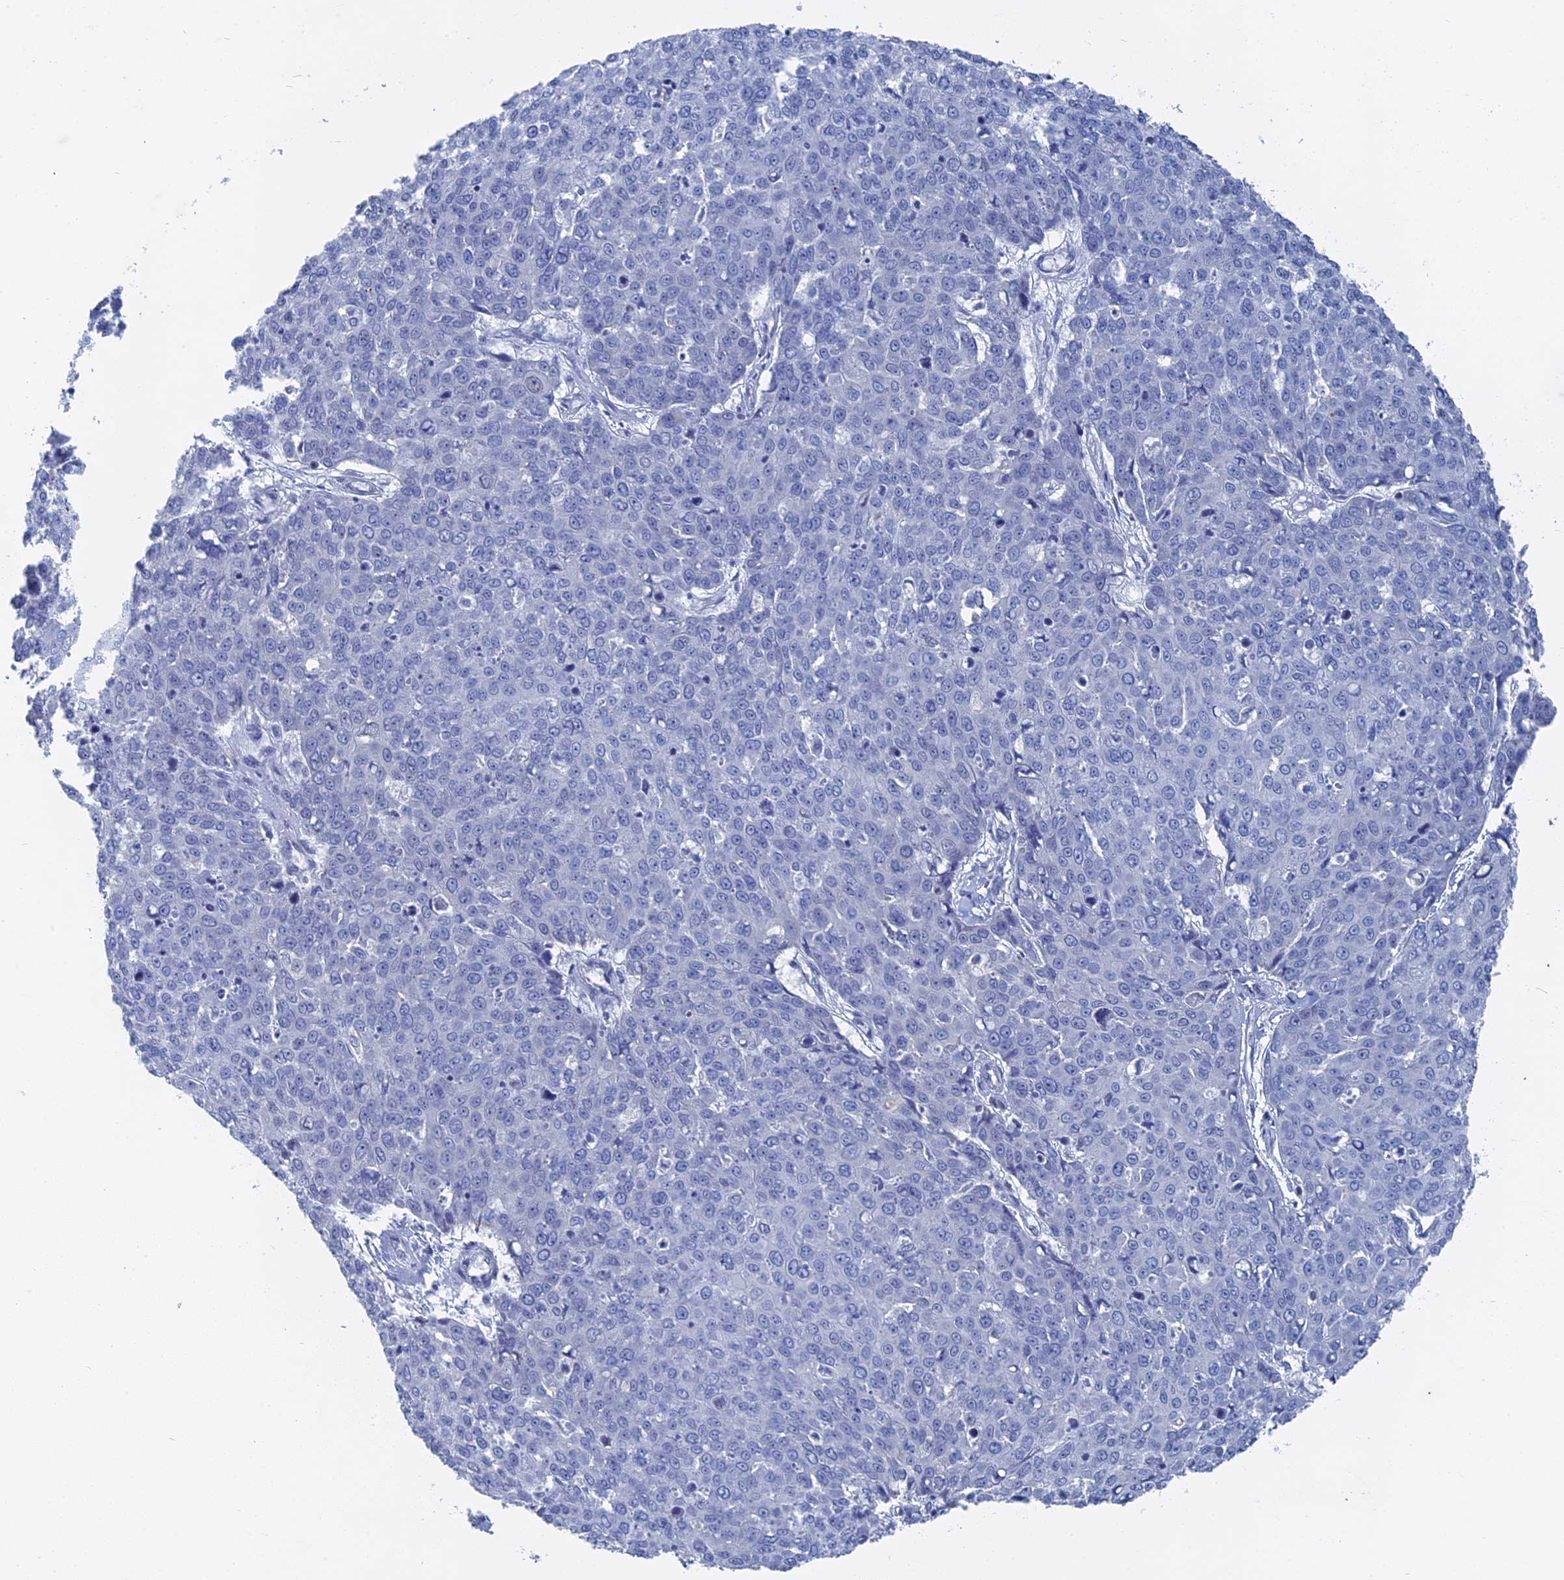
{"staining": {"intensity": "negative", "quantity": "none", "location": "none"}, "tissue": "skin cancer", "cell_type": "Tumor cells", "image_type": "cancer", "snomed": [{"axis": "morphology", "description": "Squamous cell carcinoma, NOS"}, {"axis": "topography", "description": "Skin"}], "caption": "Immunohistochemistry (IHC) image of human squamous cell carcinoma (skin) stained for a protein (brown), which demonstrates no expression in tumor cells. (IHC, brightfield microscopy, high magnification).", "gene": "MTRF1", "patient": {"sex": "male", "age": 71}}